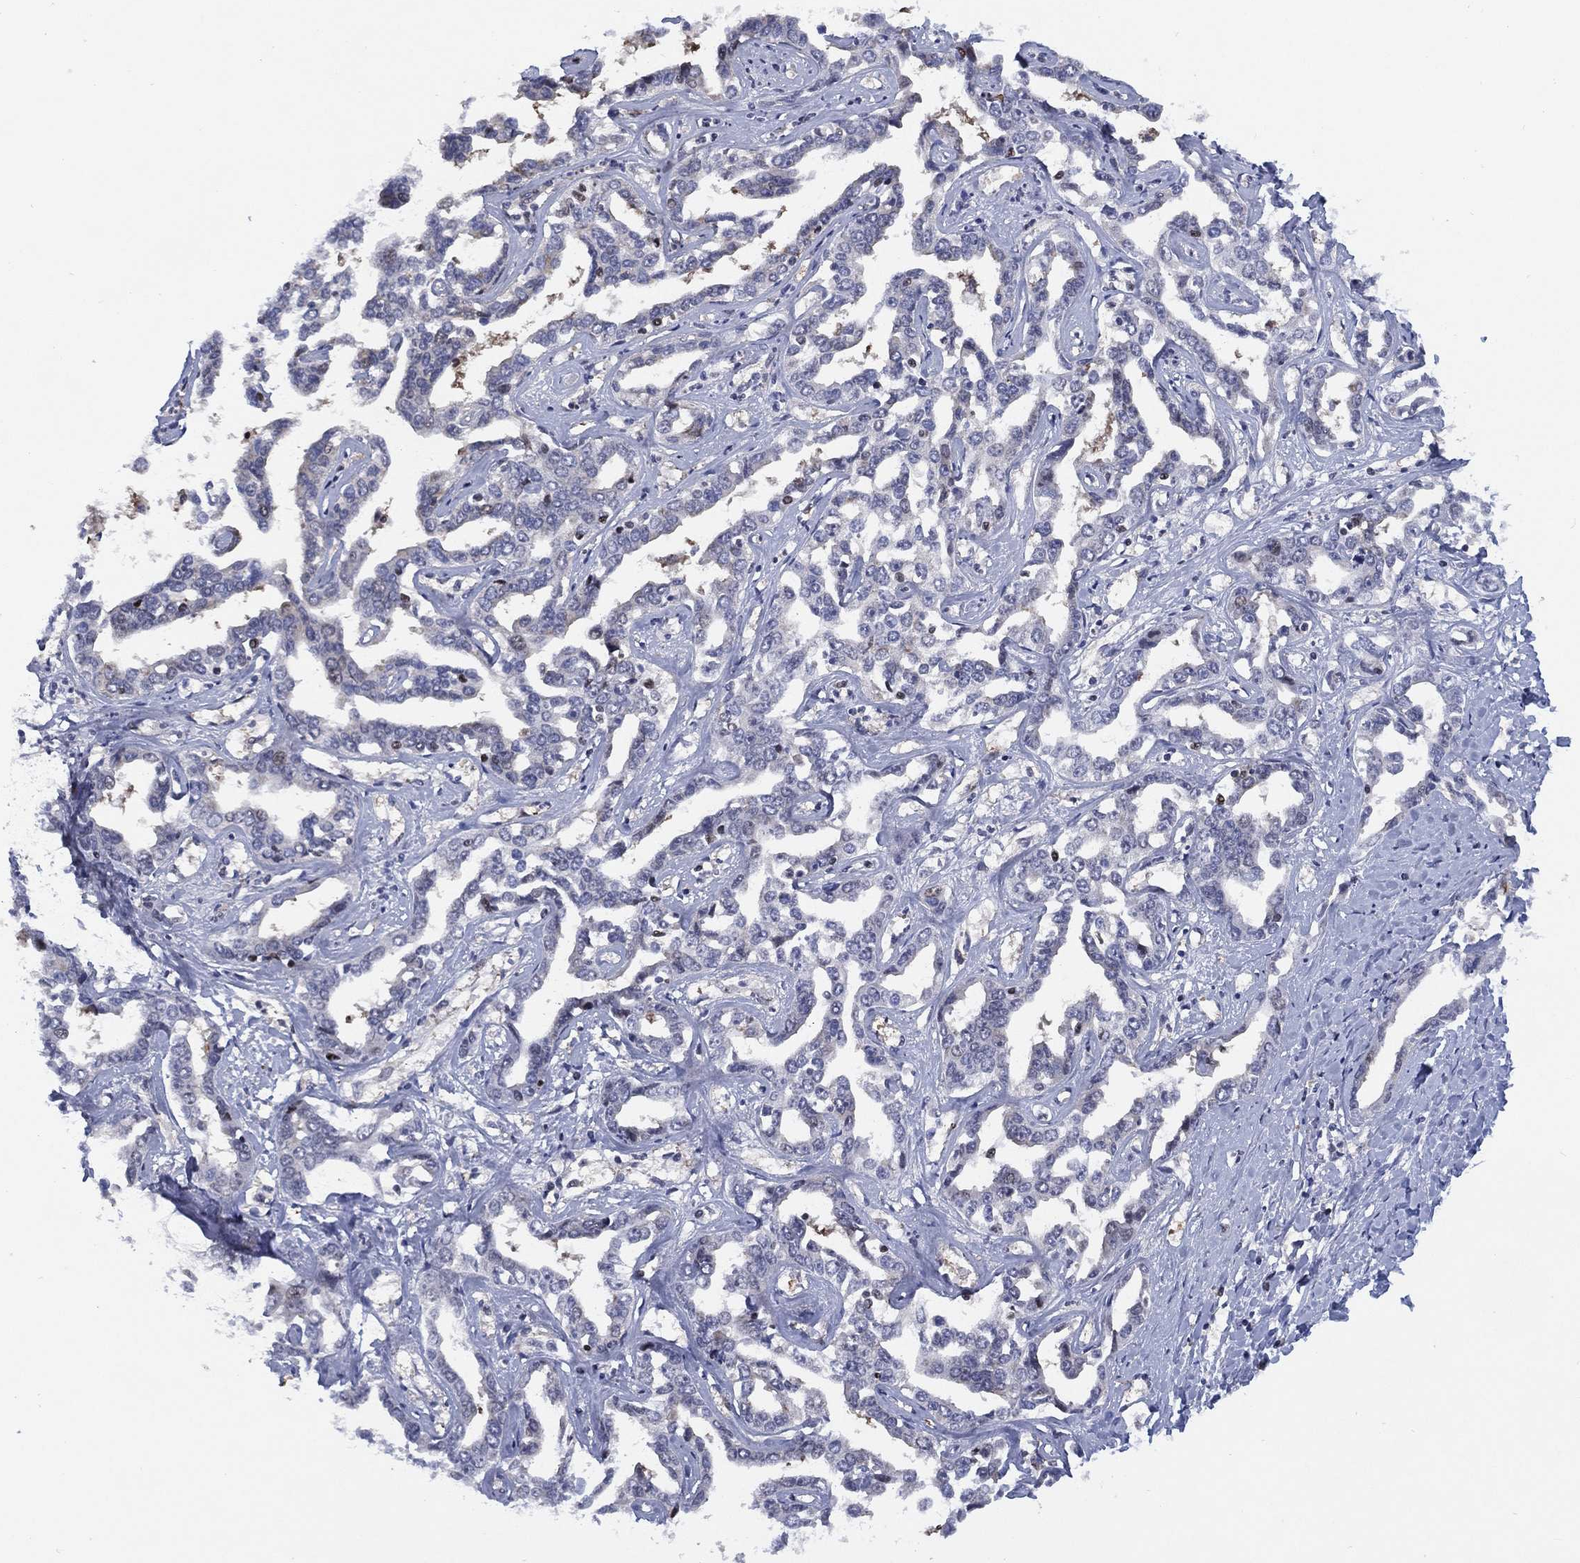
{"staining": {"intensity": "negative", "quantity": "none", "location": "none"}, "tissue": "liver cancer", "cell_type": "Tumor cells", "image_type": "cancer", "snomed": [{"axis": "morphology", "description": "Cholangiocarcinoma"}, {"axis": "topography", "description": "Liver"}], "caption": "This is an immunohistochemistry photomicrograph of human liver cancer (cholangiocarcinoma). There is no expression in tumor cells.", "gene": "SLC4A4", "patient": {"sex": "male", "age": 59}}